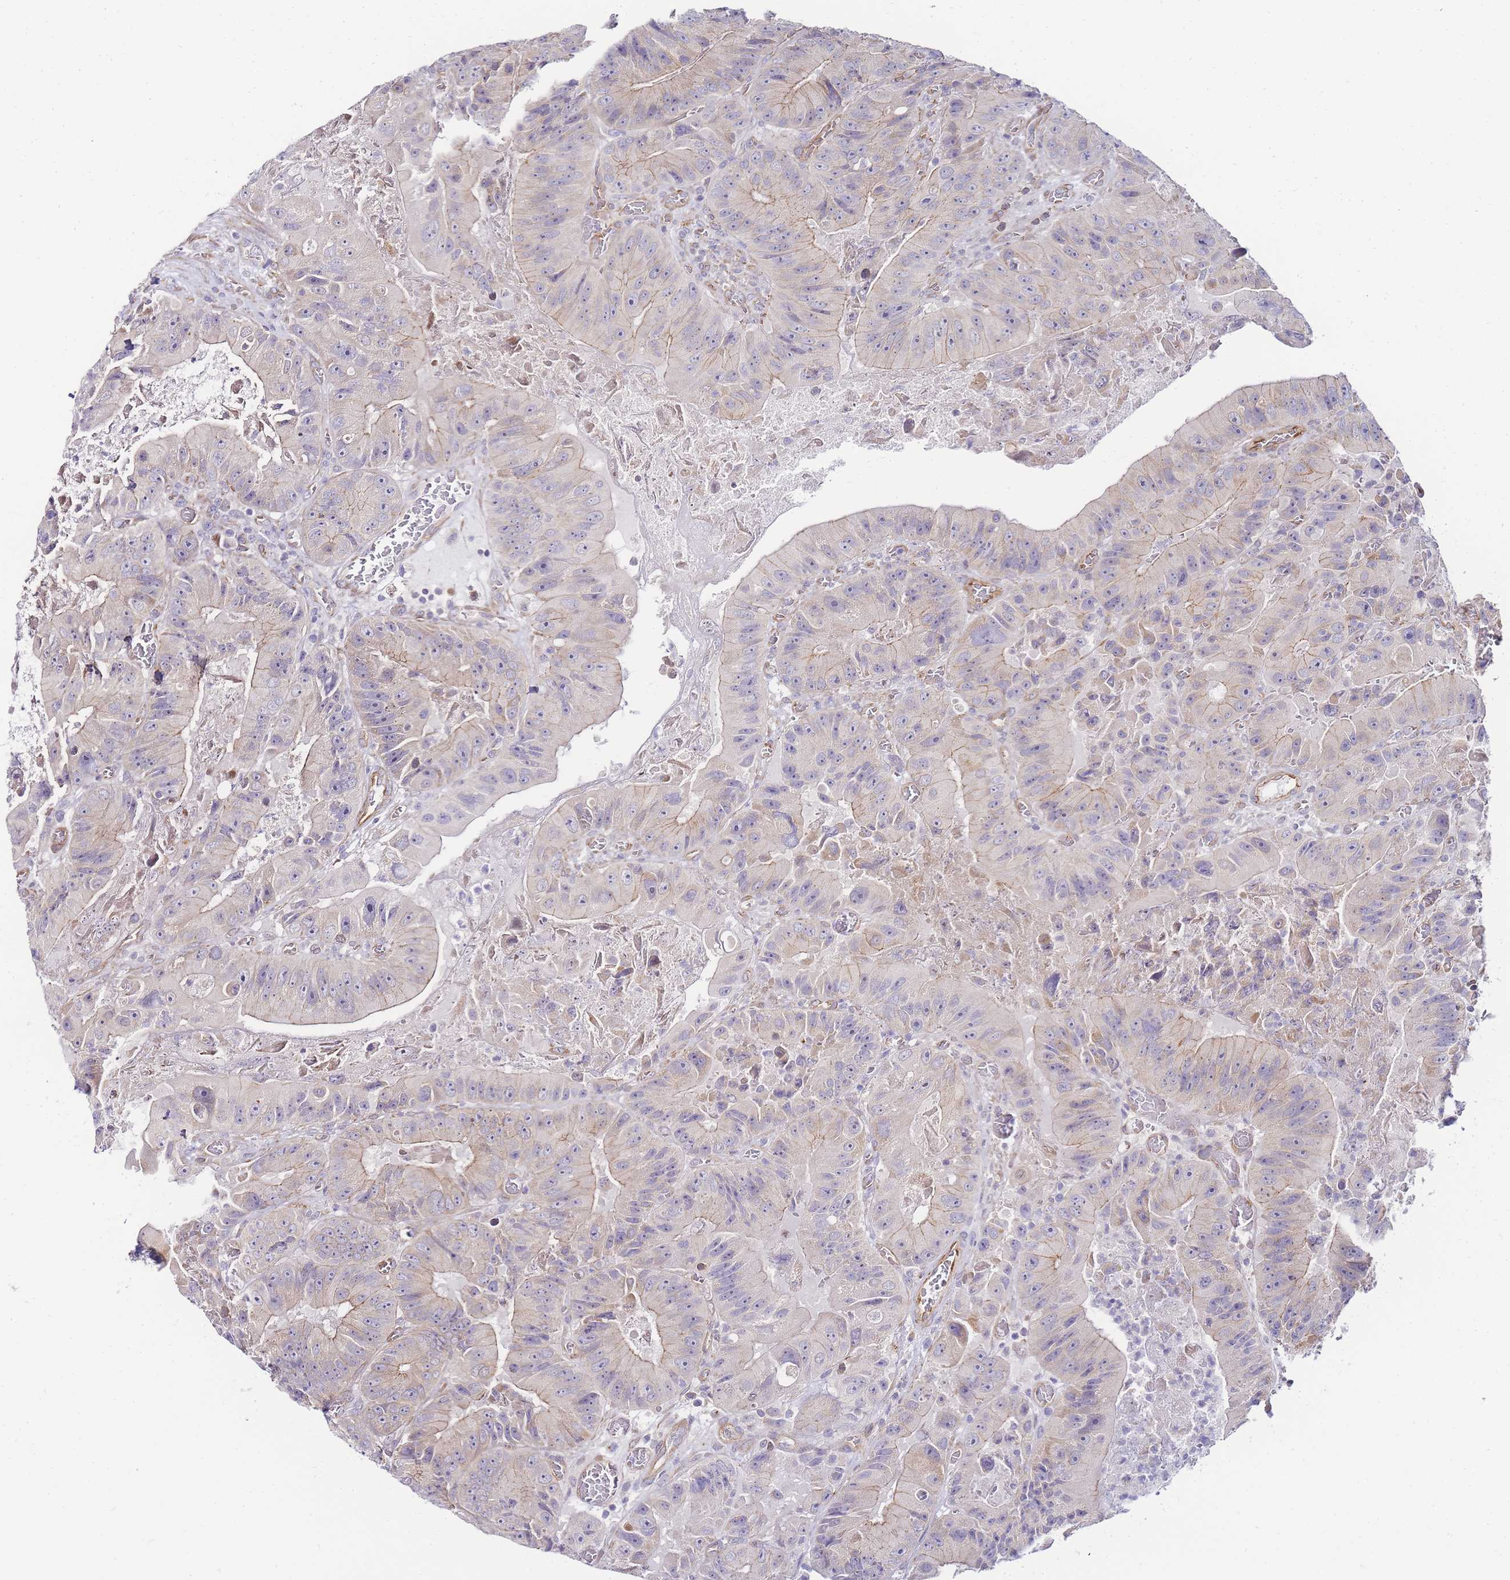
{"staining": {"intensity": "moderate", "quantity": "25%-75%", "location": "cytoplasmic/membranous"}, "tissue": "colorectal cancer", "cell_type": "Tumor cells", "image_type": "cancer", "snomed": [{"axis": "morphology", "description": "Adenocarcinoma, NOS"}, {"axis": "topography", "description": "Colon"}], "caption": "Colorectal cancer (adenocarcinoma) stained for a protein displays moderate cytoplasmic/membranous positivity in tumor cells.", "gene": "PDCD7", "patient": {"sex": "female", "age": 86}}